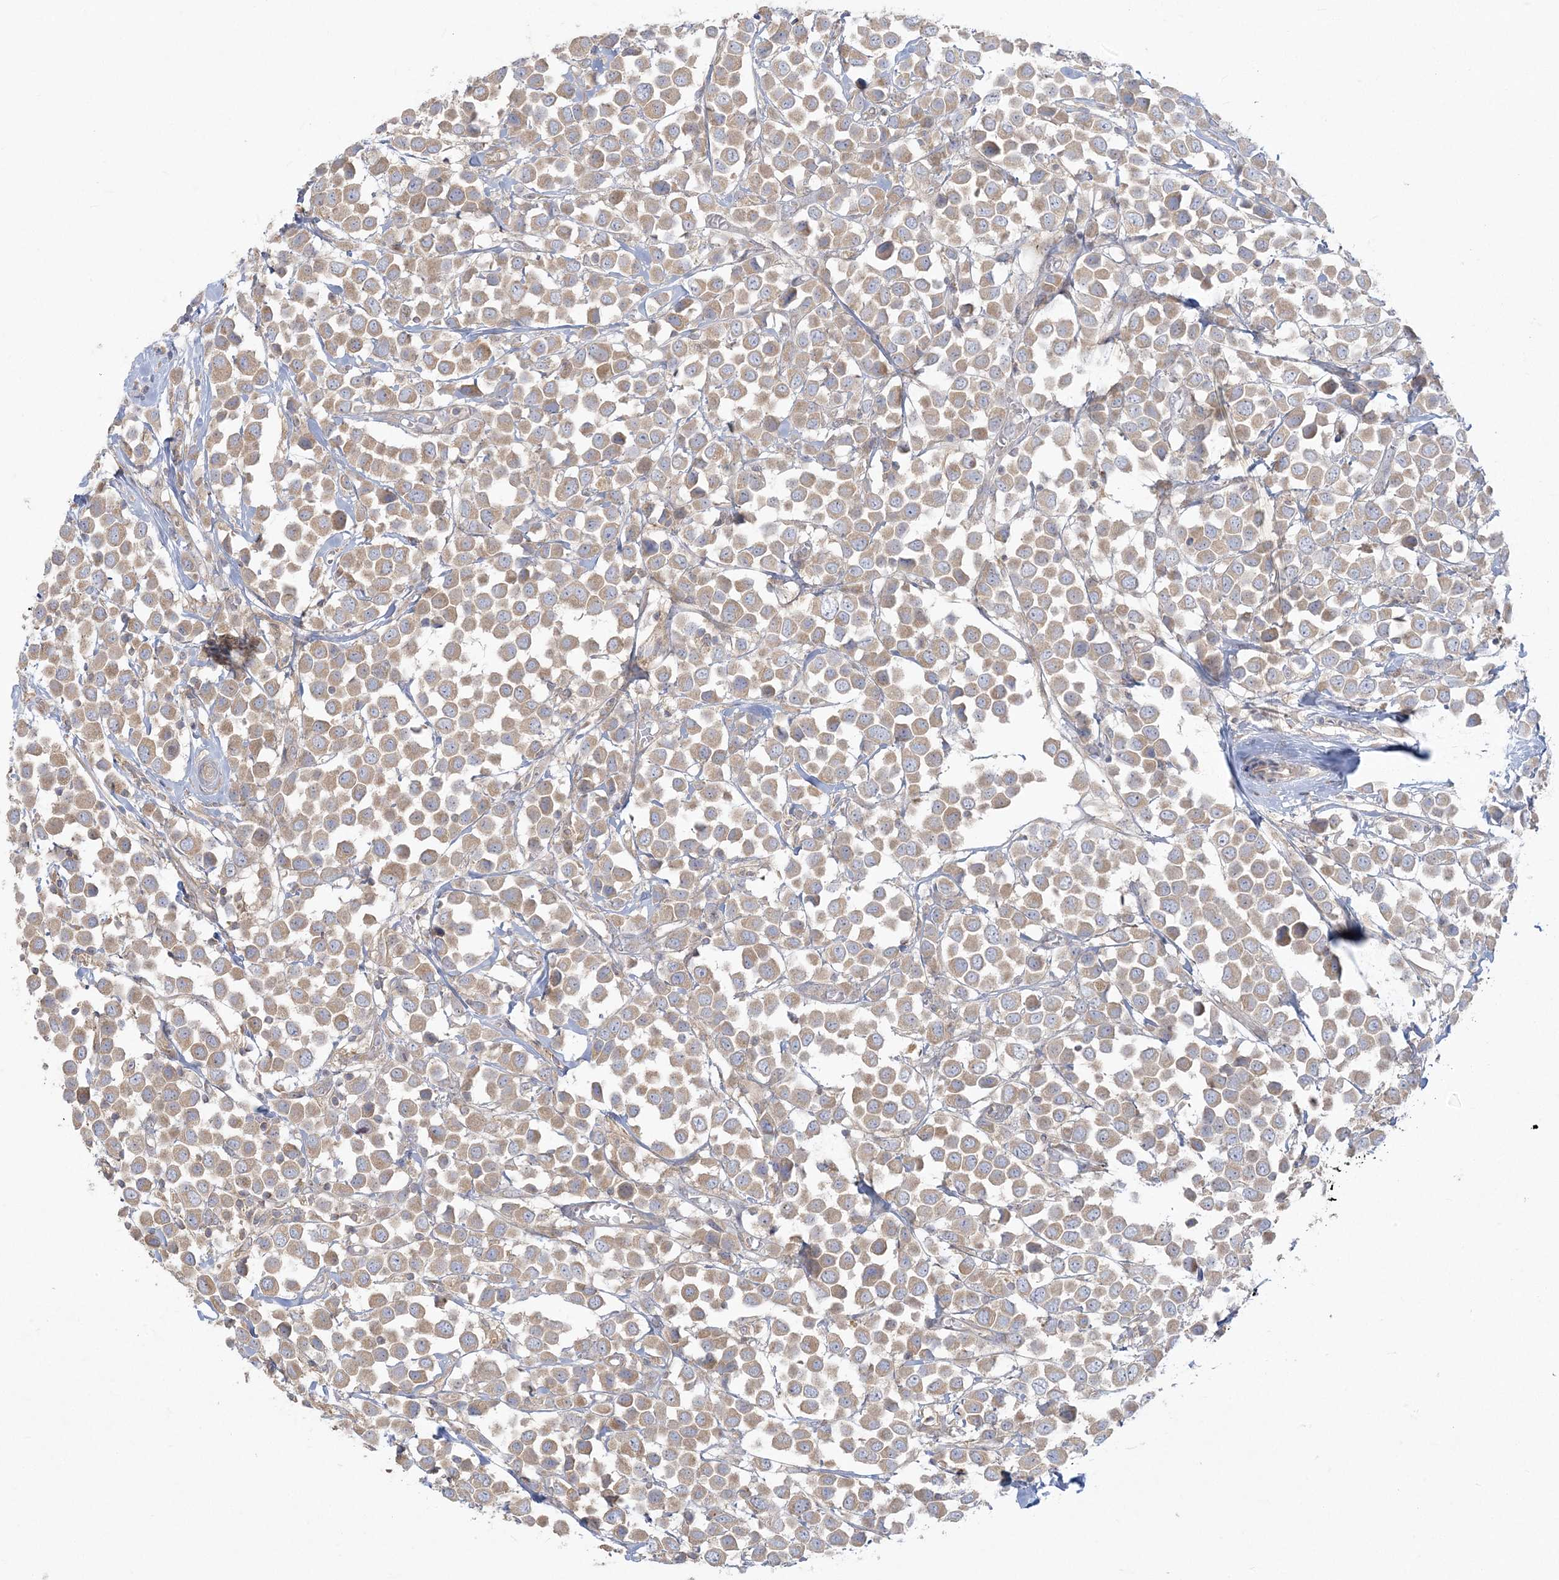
{"staining": {"intensity": "moderate", "quantity": ">75%", "location": "cytoplasmic/membranous"}, "tissue": "breast cancer", "cell_type": "Tumor cells", "image_type": "cancer", "snomed": [{"axis": "morphology", "description": "Duct carcinoma"}, {"axis": "topography", "description": "Breast"}], "caption": "Infiltrating ductal carcinoma (breast) tissue shows moderate cytoplasmic/membranous expression in approximately >75% of tumor cells, visualized by immunohistochemistry.", "gene": "ZC3H6", "patient": {"sex": "female", "age": 61}}